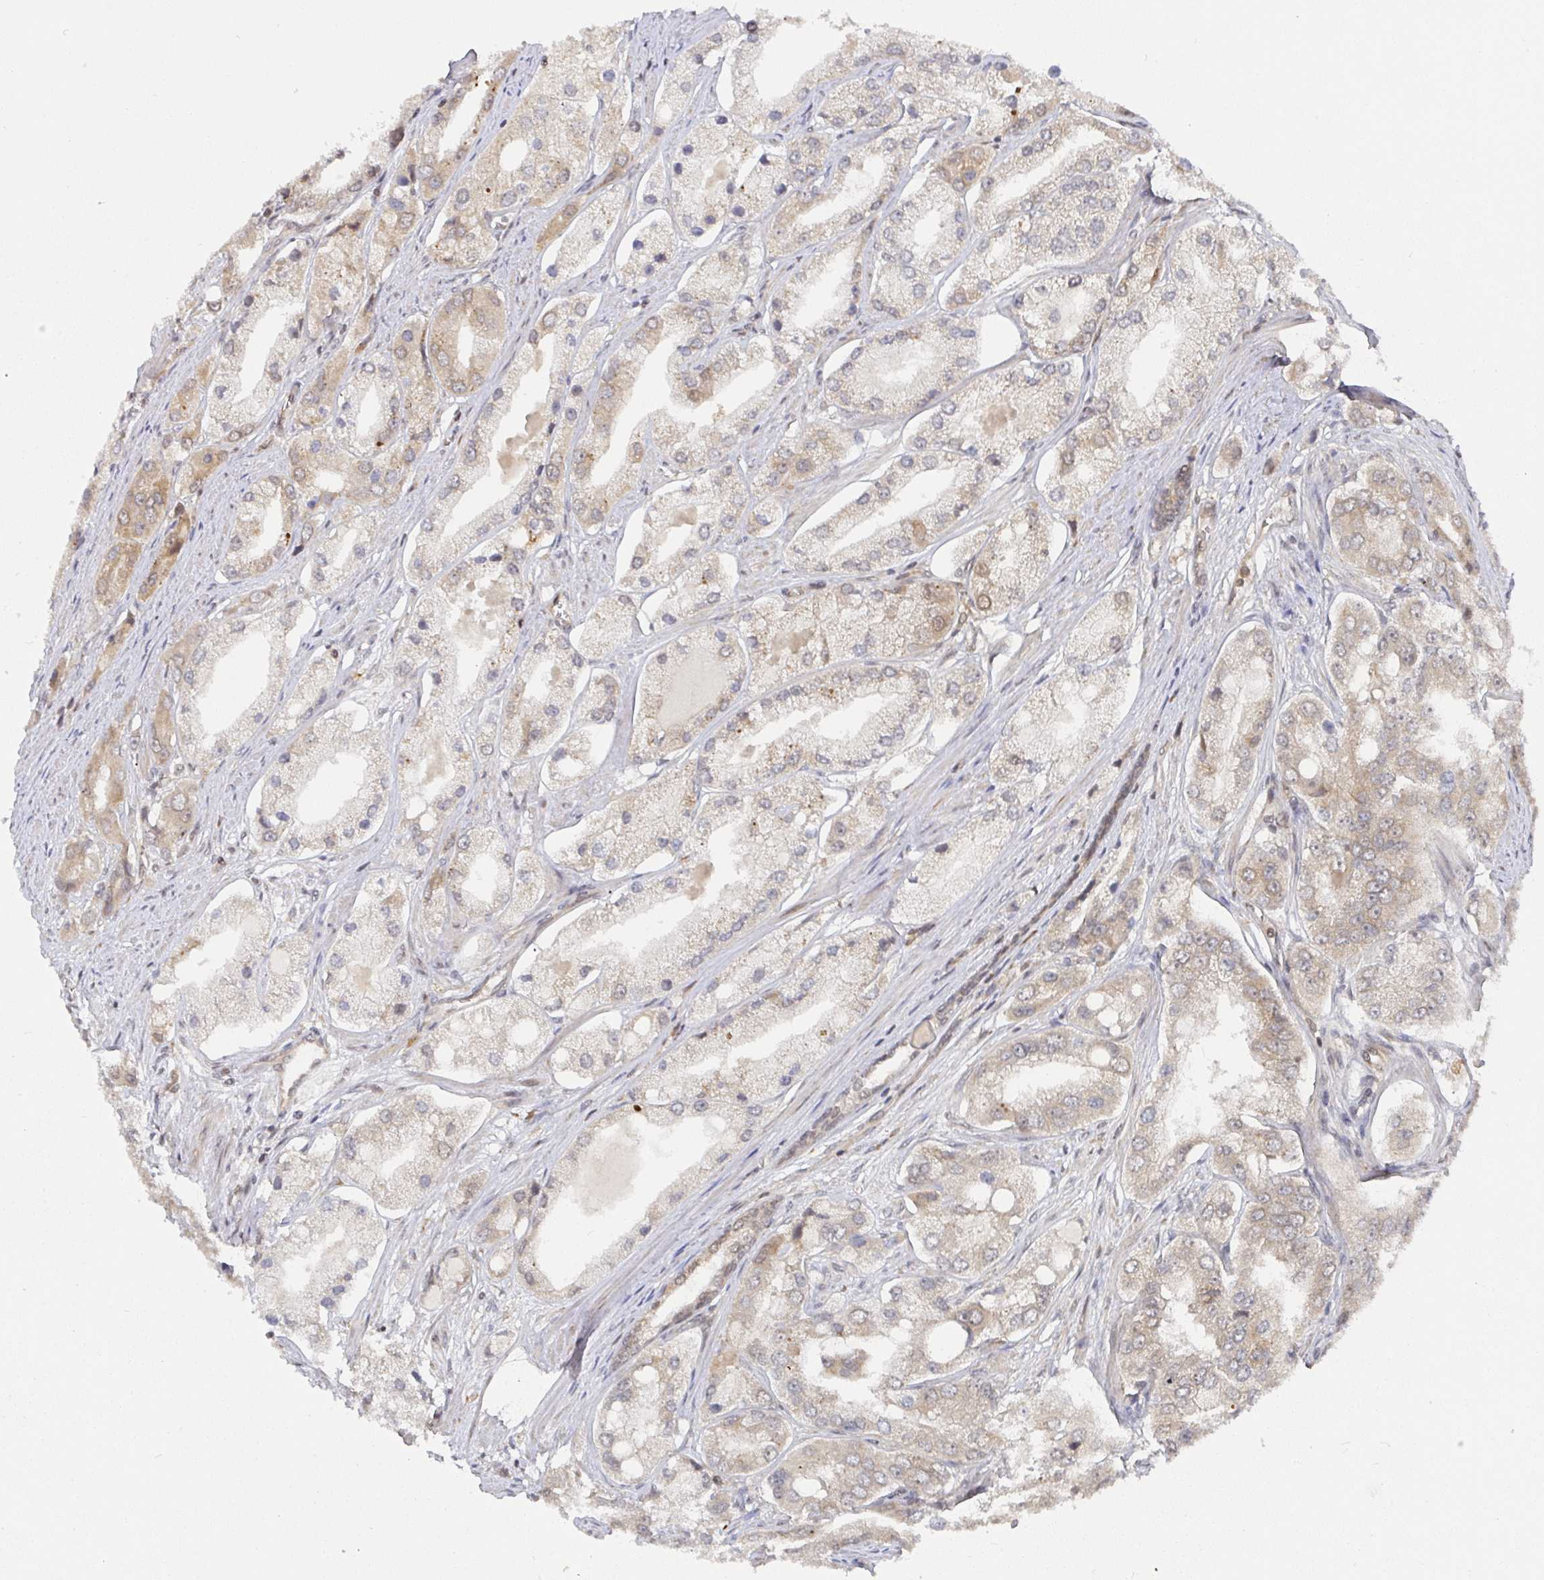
{"staining": {"intensity": "weak", "quantity": ">75%", "location": "cytoplasmic/membranous"}, "tissue": "prostate cancer", "cell_type": "Tumor cells", "image_type": "cancer", "snomed": [{"axis": "morphology", "description": "Adenocarcinoma, Low grade"}, {"axis": "topography", "description": "Prostate"}], "caption": "Immunohistochemical staining of human prostate low-grade adenocarcinoma demonstrates low levels of weak cytoplasmic/membranous protein expression in approximately >75% of tumor cells. (brown staining indicates protein expression, while blue staining denotes nuclei).", "gene": "ALG1", "patient": {"sex": "male", "age": 69}}